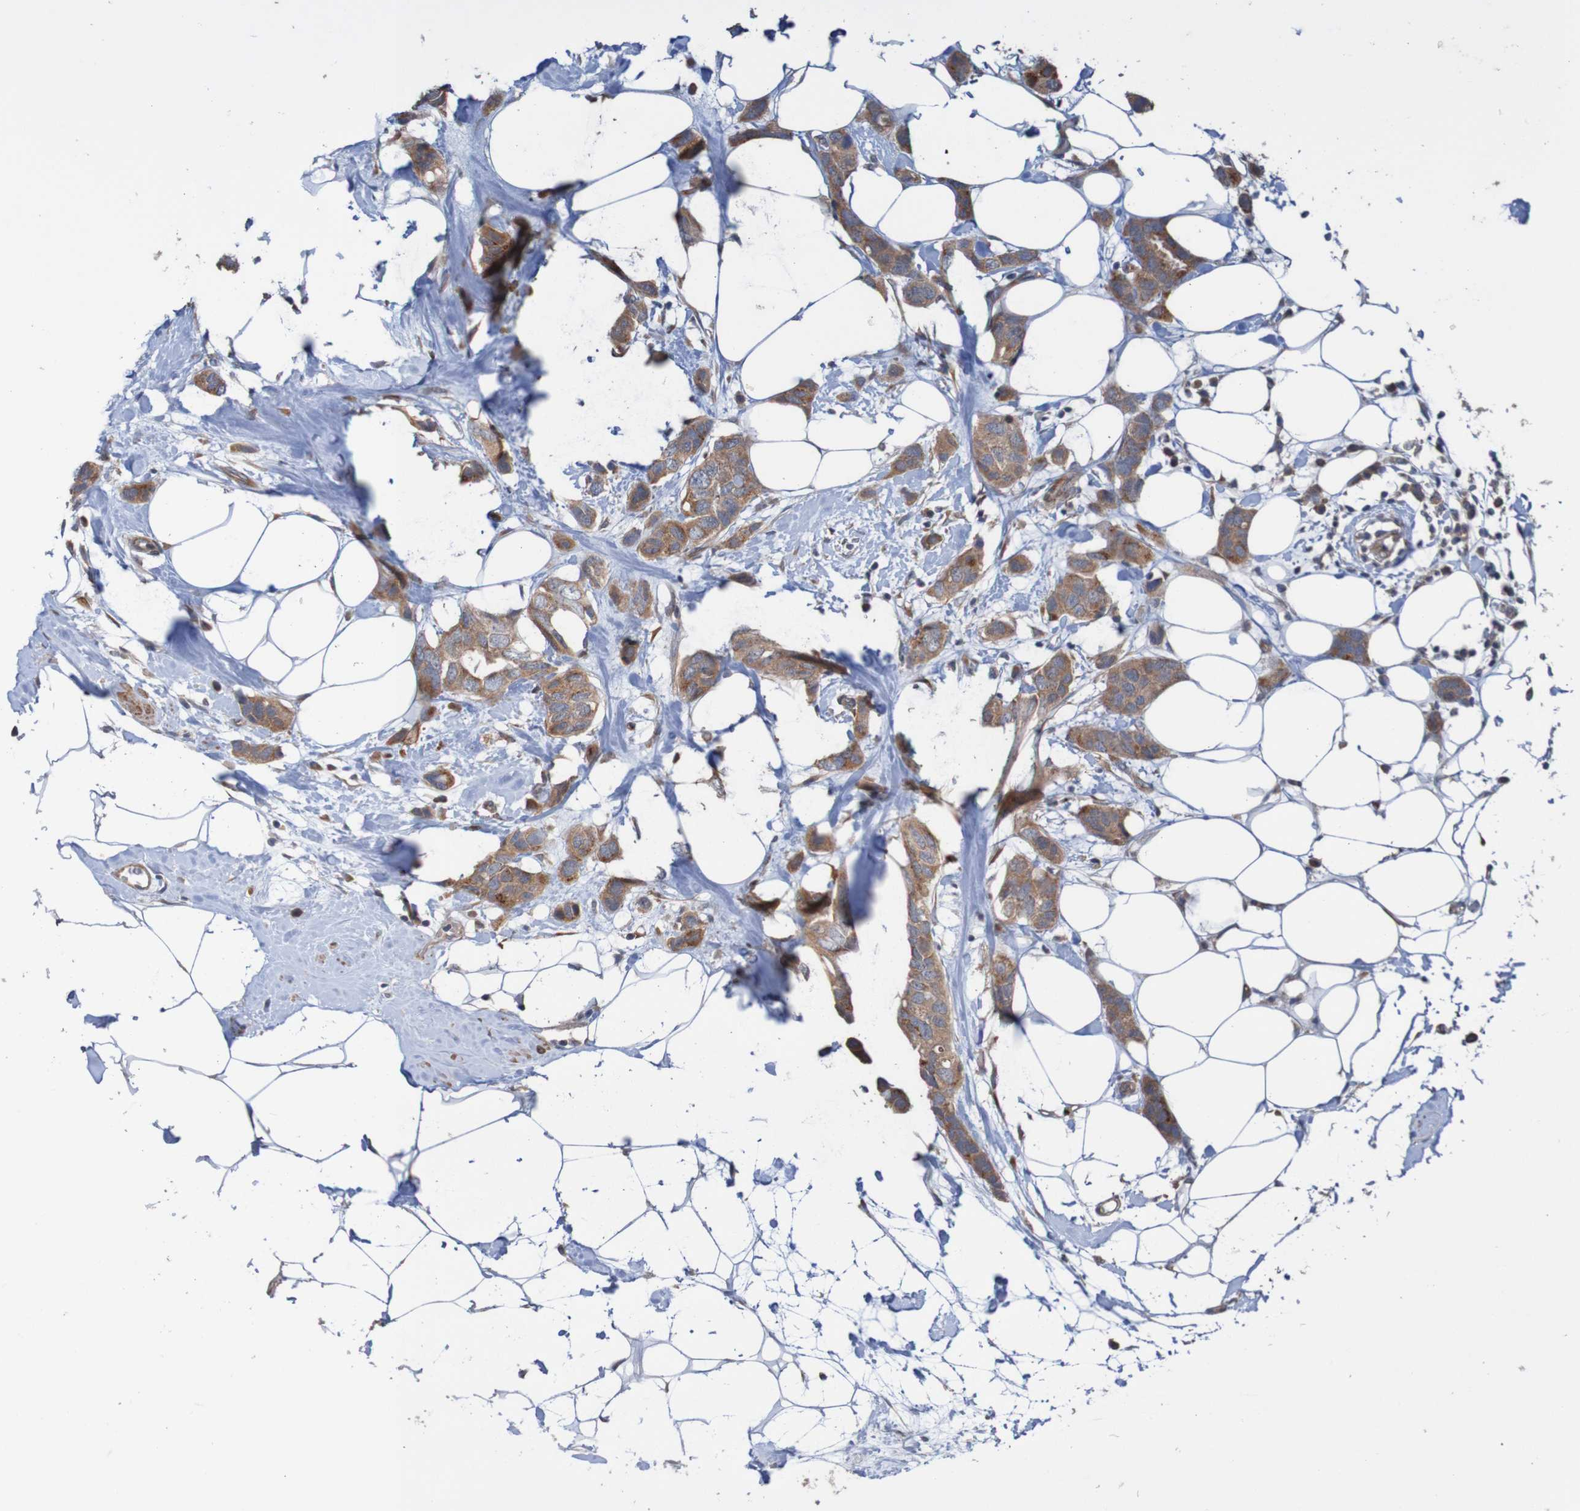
{"staining": {"intensity": "moderate", "quantity": ">75%", "location": "cytoplasmic/membranous"}, "tissue": "breast cancer", "cell_type": "Tumor cells", "image_type": "cancer", "snomed": [{"axis": "morphology", "description": "Normal tissue, NOS"}, {"axis": "morphology", "description": "Duct carcinoma"}, {"axis": "topography", "description": "Breast"}], "caption": "Brown immunohistochemical staining in human breast intraductal carcinoma reveals moderate cytoplasmic/membranous expression in approximately >75% of tumor cells.", "gene": "ST8SIA6", "patient": {"sex": "female", "age": 50}}